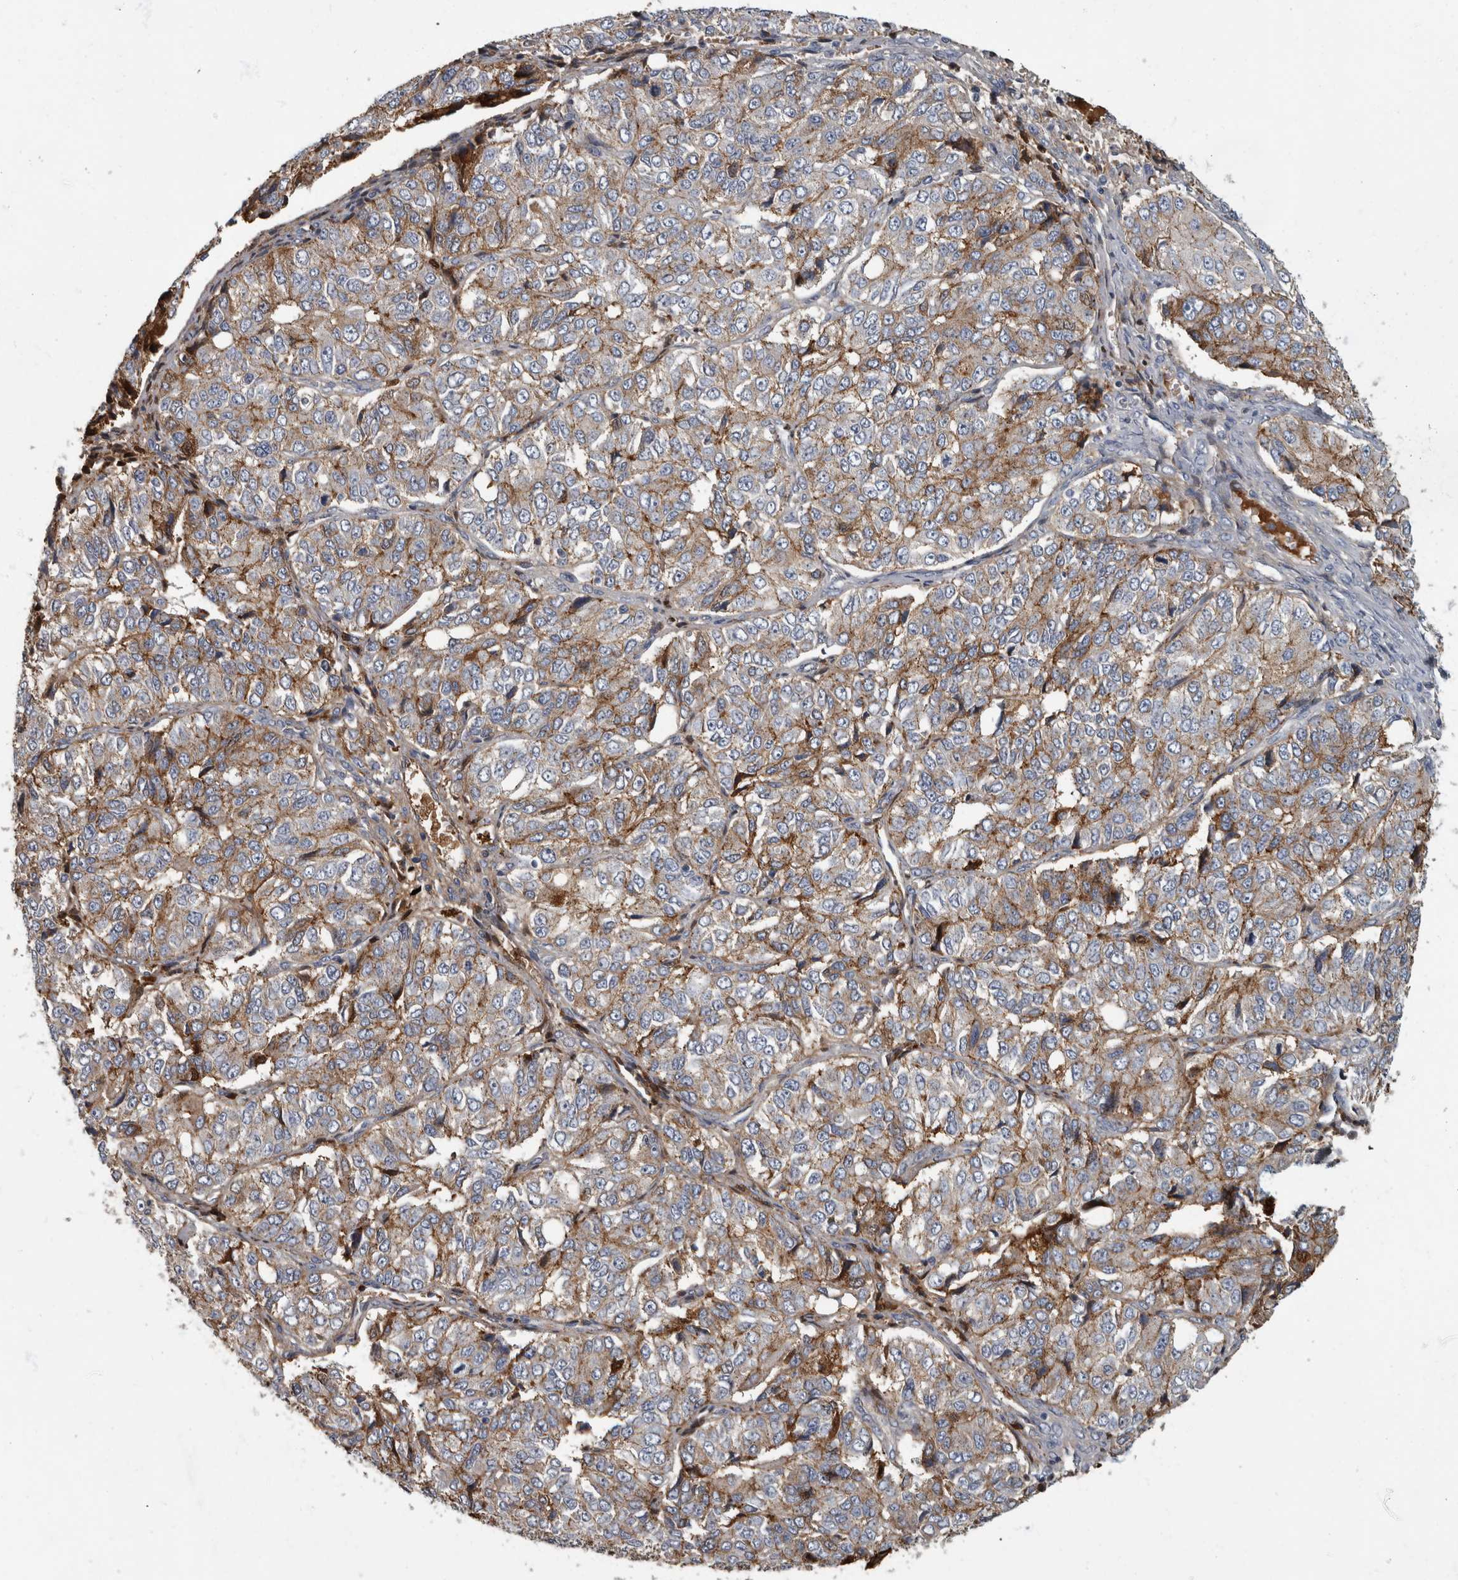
{"staining": {"intensity": "moderate", "quantity": ">75%", "location": "cytoplasmic/membranous"}, "tissue": "ovarian cancer", "cell_type": "Tumor cells", "image_type": "cancer", "snomed": [{"axis": "morphology", "description": "Carcinoma, endometroid"}, {"axis": "topography", "description": "Ovary"}], "caption": "Immunohistochemistry (IHC) staining of endometroid carcinoma (ovarian), which displays medium levels of moderate cytoplasmic/membranous positivity in approximately >75% of tumor cells indicating moderate cytoplasmic/membranous protein expression. The staining was performed using DAB (brown) for protein detection and nuclei were counterstained in hematoxylin (blue).", "gene": "DSG2", "patient": {"sex": "female", "age": 51}}